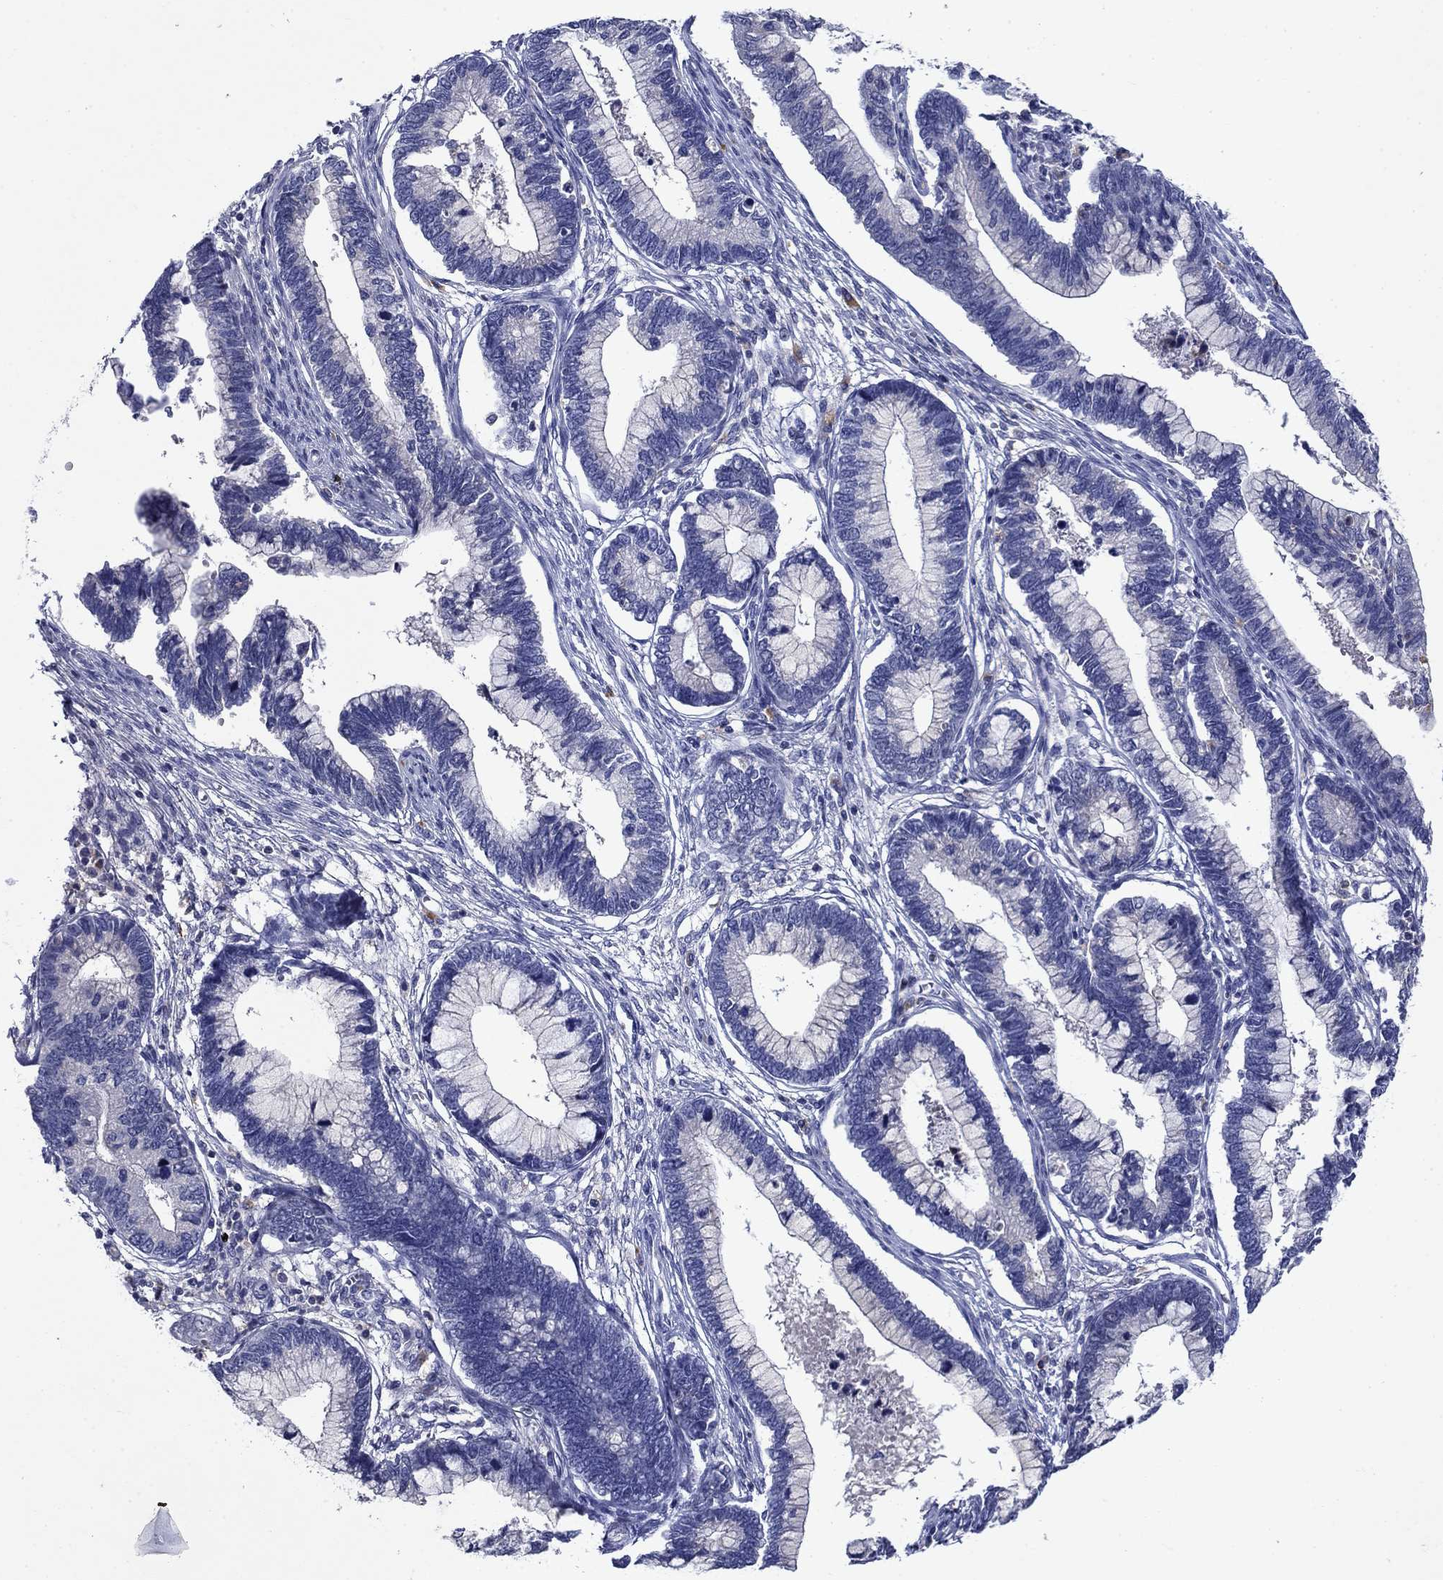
{"staining": {"intensity": "negative", "quantity": "none", "location": "none"}, "tissue": "cervical cancer", "cell_type": "Tumor cells", "image_type": "cancer", "snomed": [{"axis": "morphology", "description": "Adenocarcinoma, NOS"}, {"axis": "topography", "description": "Cervix"}], "caption": "IHC of cervical cancer reveals no positivity in tumor cells.", "gene": "STAB2", "patient": {"sex": "female", "age": 44}}